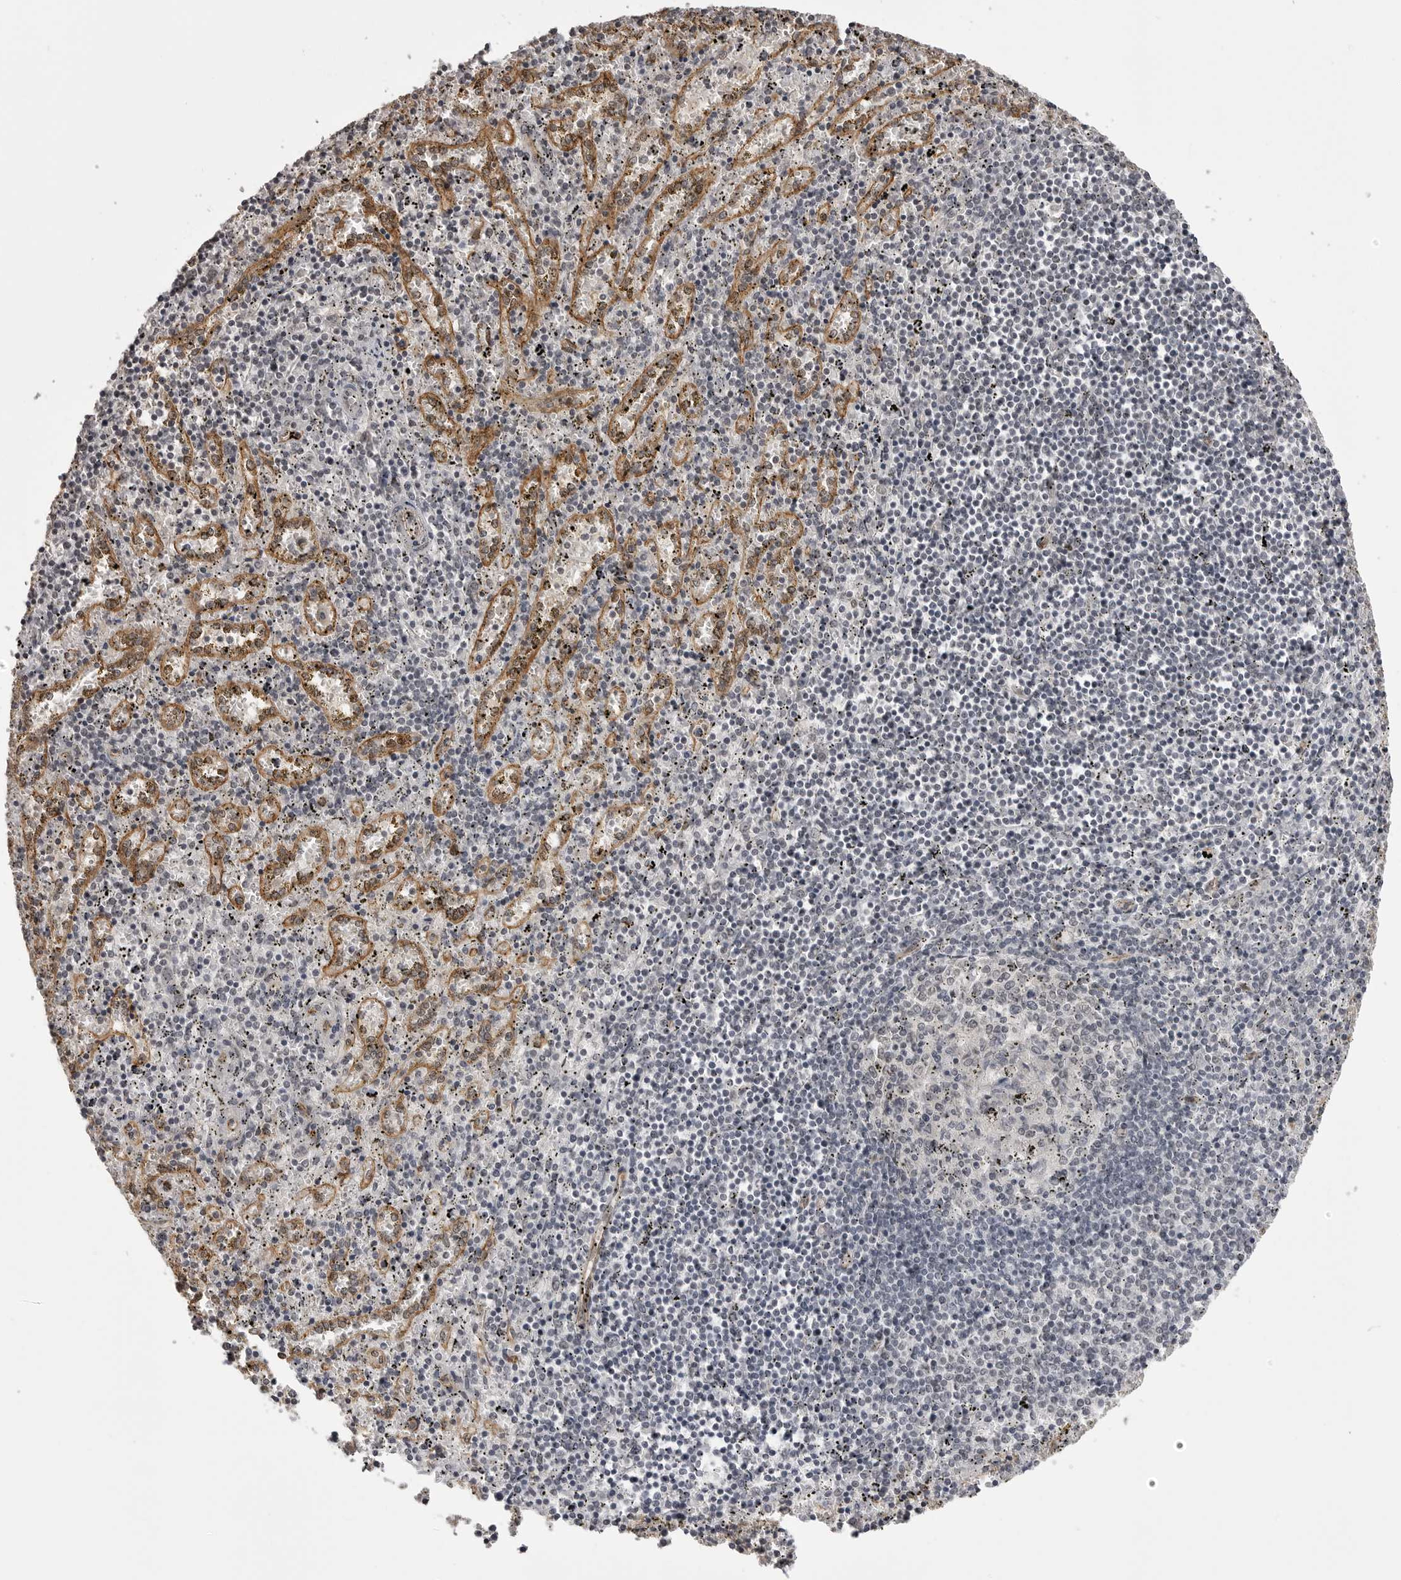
{"staining": {"intensity": "negative", "quantity": "none", "location": "none"}, "tissue": "spleen", "cell_type": "Cells in red pulp", "image_type": "normal", "snomed": [{"axis": "morphology", "description": "Normal tissue, NOS"}, {"axis": "topography", "description": "Spleen"}], "caption": "Immunohistochemical staining of unremarkable human spleen reveals no significant positivity in cells in red pulp.", "gene": "SORBS1", "patient": {"sex": "male", "age": 11}}